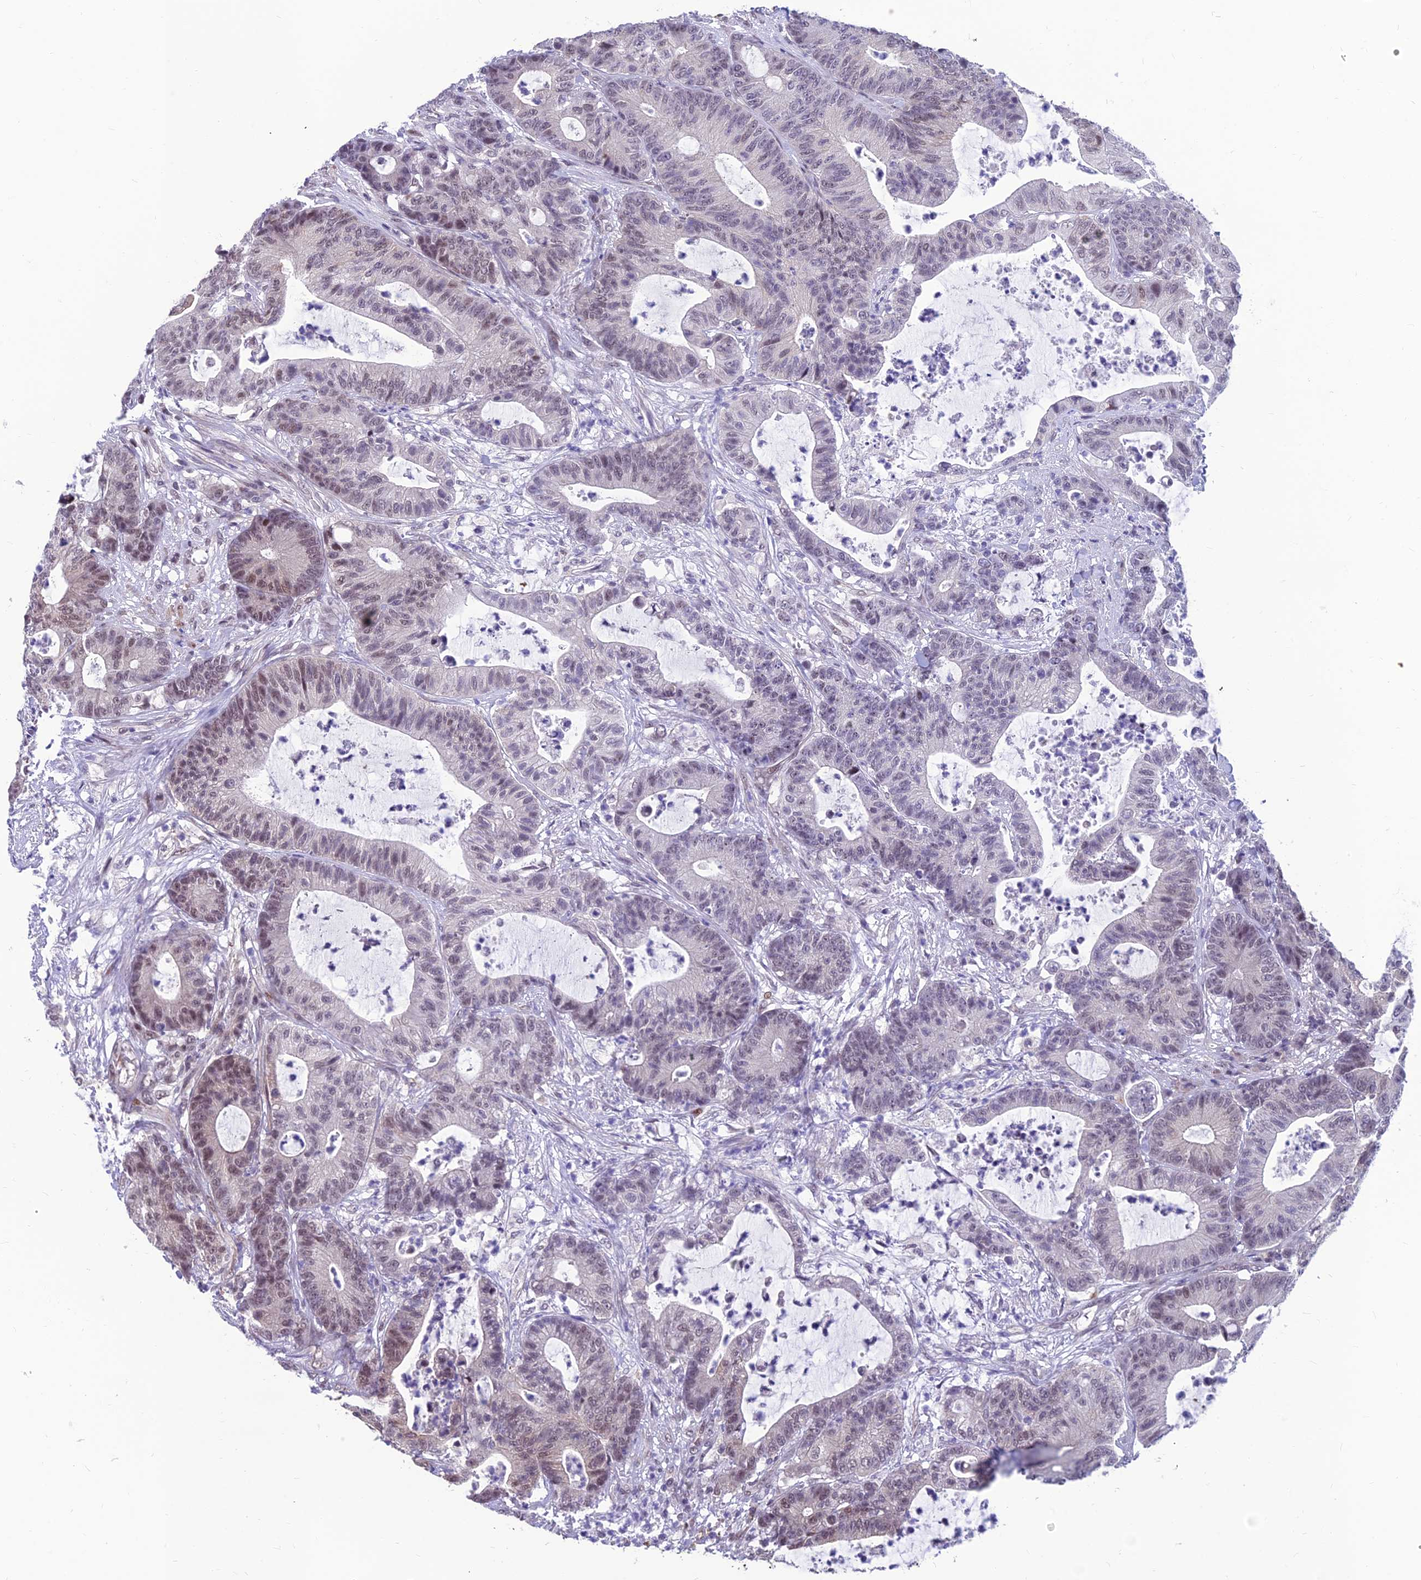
{"staining": {"intensity": "weak", "quantity": "25%-75%", "location": "nuclear"}, "tissue": "colorectal cancer", "cell_type": "Tumor cells", "image_type": "cancer", "snomed": [{"axis": "morphology", "description": "Adenocarcinoma, NOS"}, {"axis": "topography", "description": "Colon"}], "caption": "Brown immunohistochemical staining in colorectal cancer (adenocarcinoma) demonstrates weak nuclear expression in approximately 25%-75% of tumor cells.", "gene": "KIAA1191", "patient": {"sex": "female", "age": 84}}